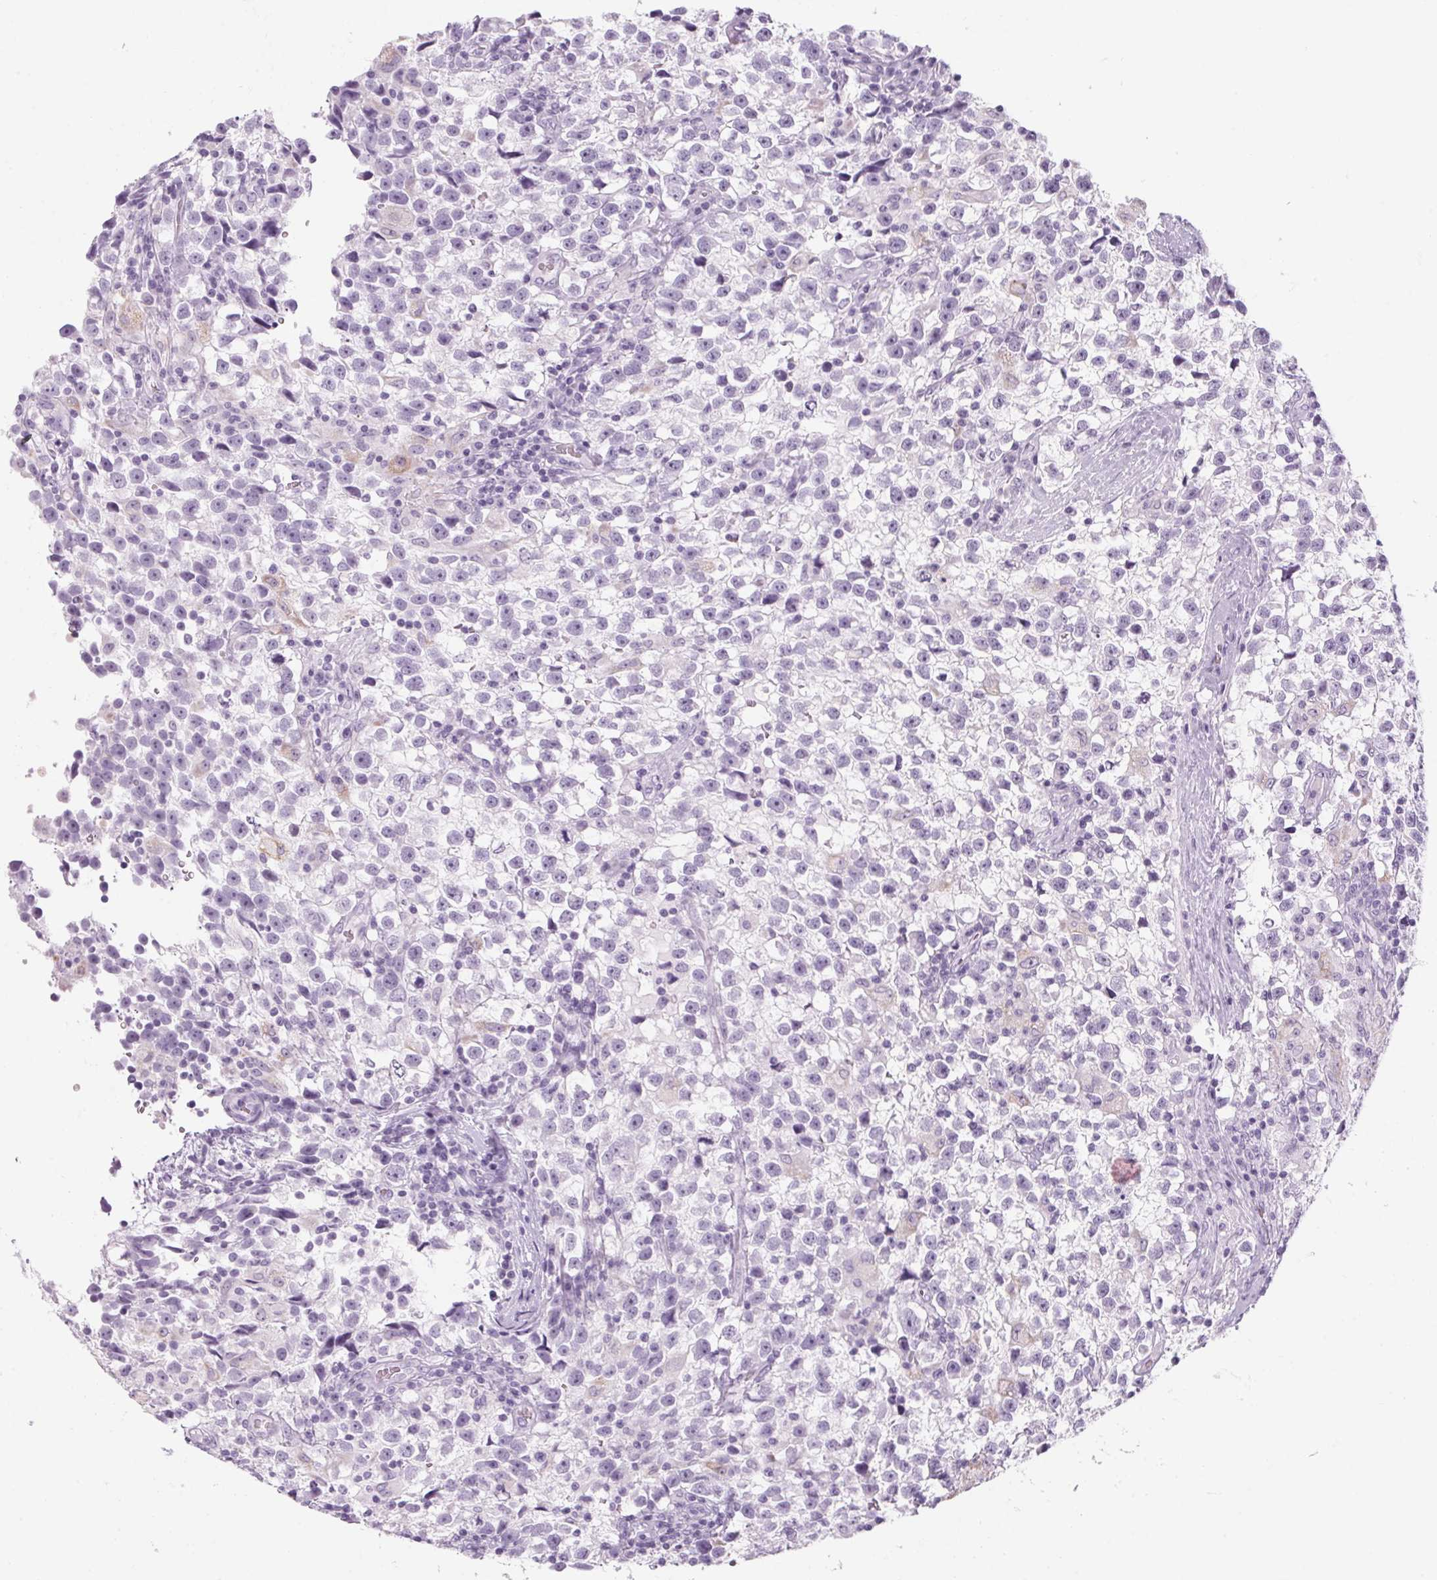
{"staining": {"intensity": "negative", "quantity": "none", "location": "none"}, "tissue": "testis cancer", "cell_type": "Tumor cells", "image_type": "cancer", "snomed": [{"axis": "morphology", "description": "Seminoma, NOS"}, {"axis": "topography", "description": "Testis"}], "caption": "Tumor cells are negative for protein expression in human testis seminoma.", "gene": "RPTN", "patient": {"sex": "male", "age": 31}}